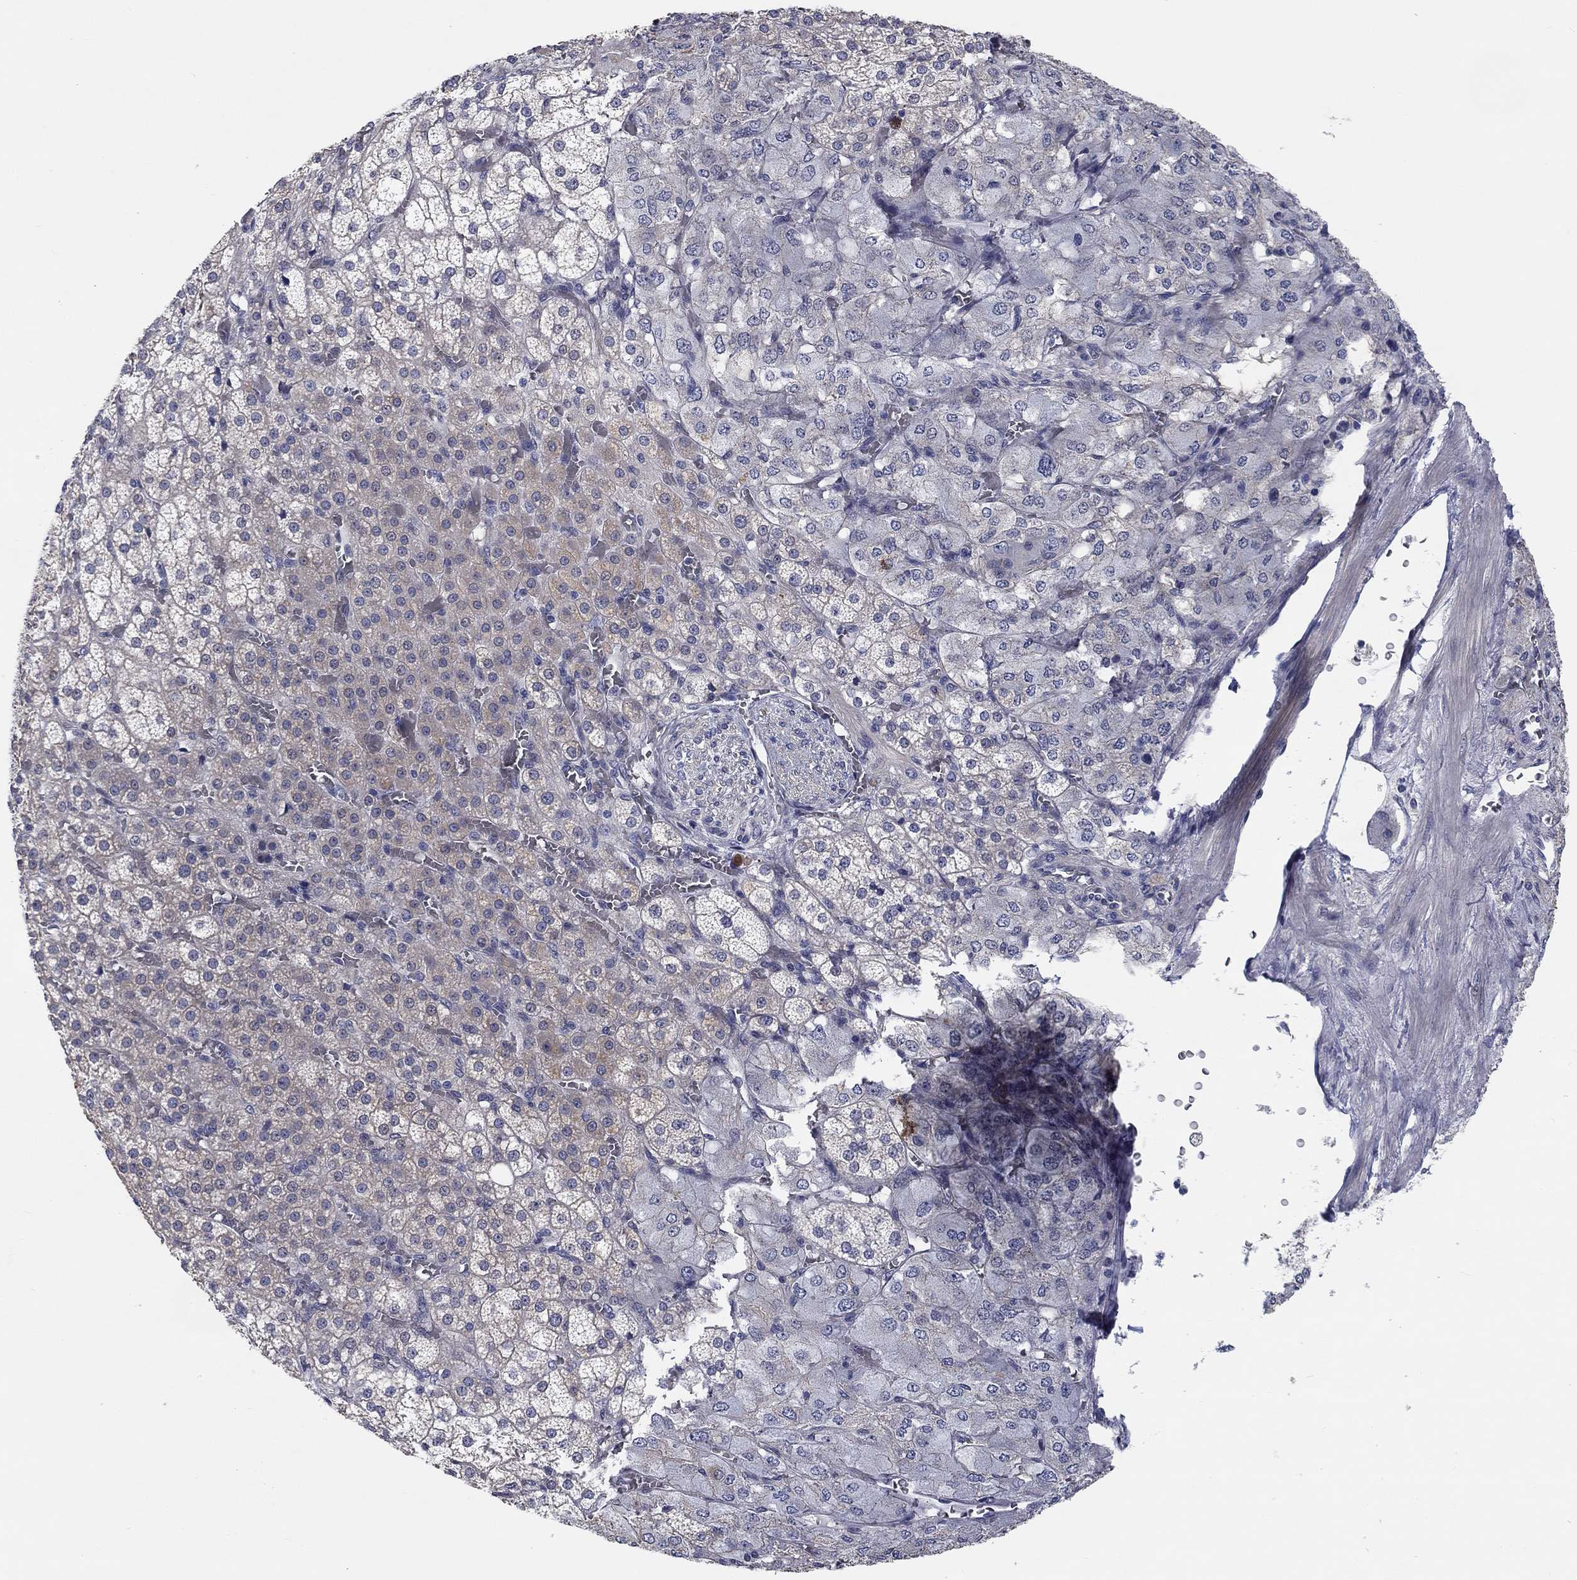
{"staining": {"intensity": "moderate", "quantity": "<25%", "location": "cytoplasmic/membranous"}, "tissue": "adrenal gland", "cell_type": "Glandular cells", "image_type": "normal", "snomed": [{"axis": "morphology", "description": "Normal tissue, NOS"}, {"axis": "topography", "description": "Adrenal gland"}], "caption": "The micrograph demonstrates immunohistochemical staining of normal adrenal gland. There is moderate cytoplasmic/membranous expression is identified in about <25% of glandular cells.", "gene": "PRC1", "patient": {"sex": "female", "age": 60}}